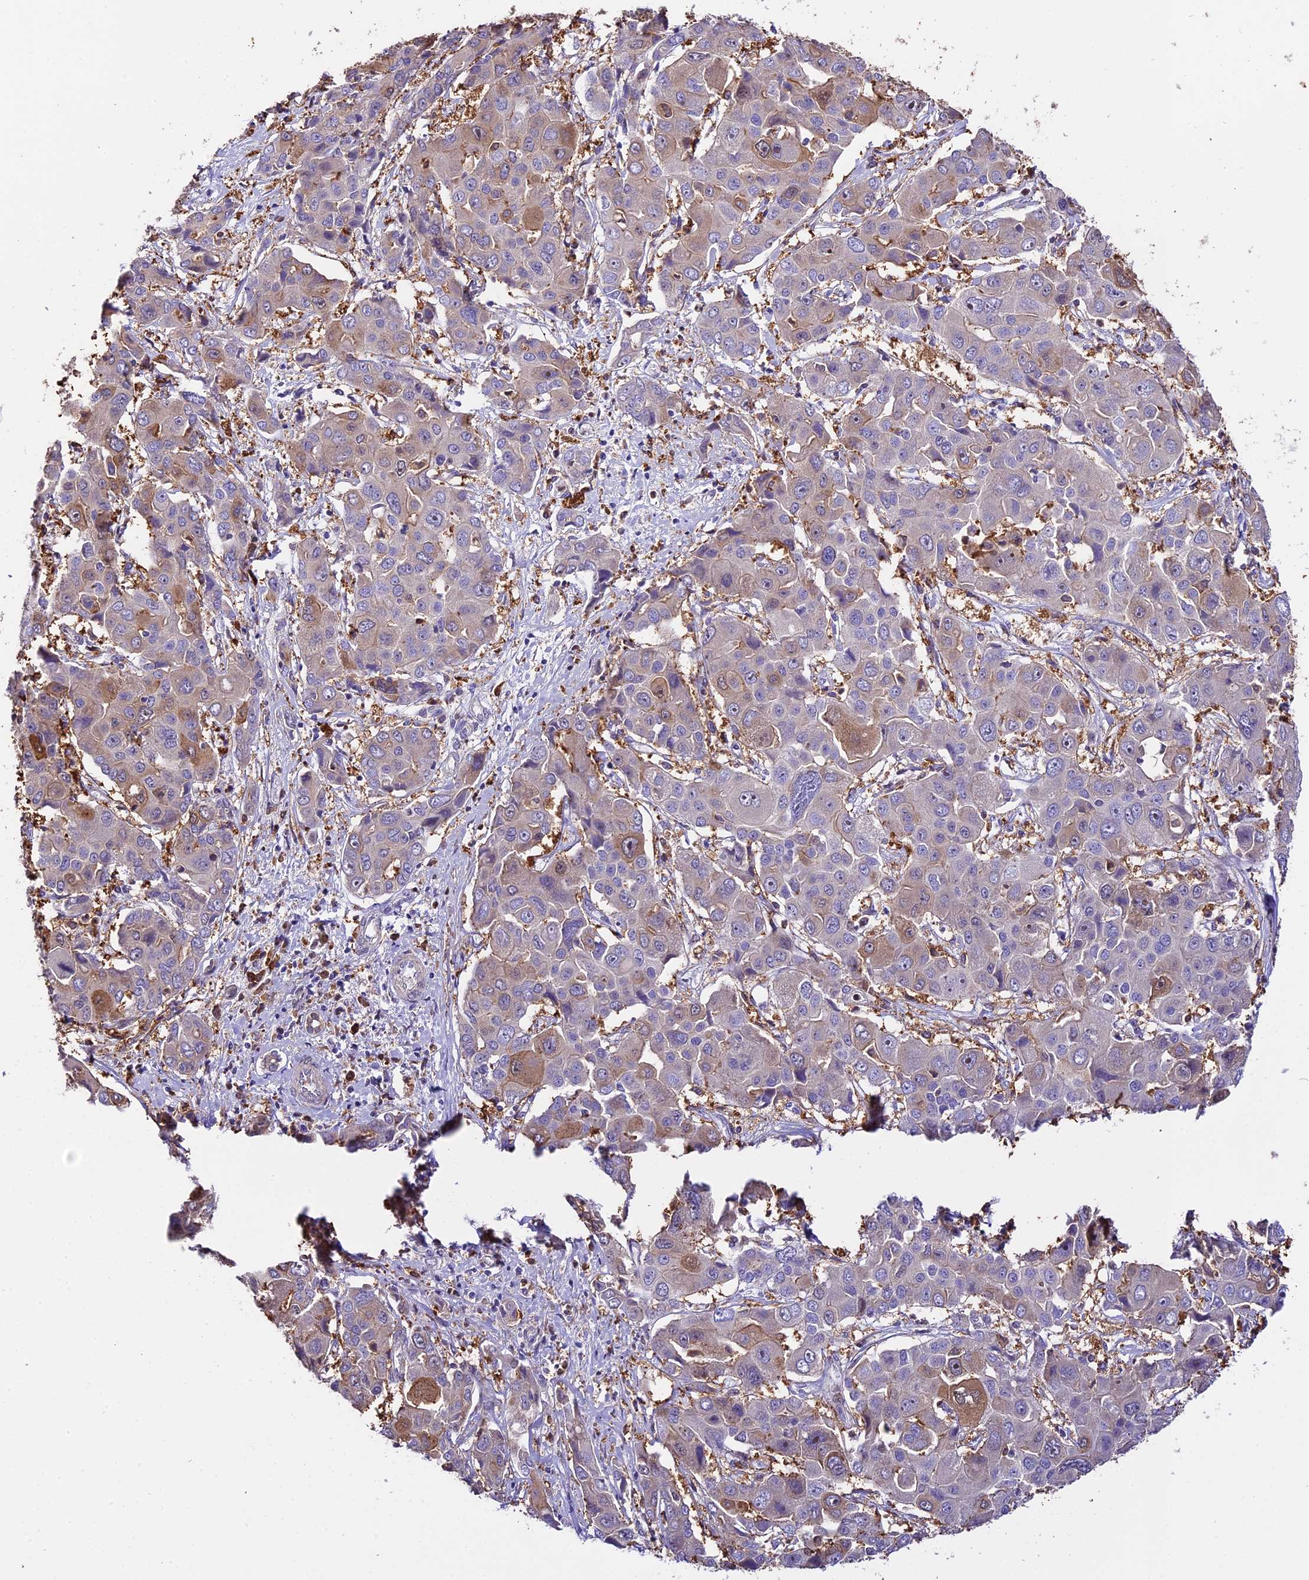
{"staining": {"intensity": "moderate", "quantity": "<25%", "location": "cytoplasmic/membranous"}, "tissue": "liver cancer", "cell_type": "Tumor cells", "image_type": "cancer", "snomed": [{"axis": "morphology", "description": "Cholangiocarcinoma"}, {"axis": "topography", "description": "Liver"}], "caption": "Liver cancer (cholangiocarcinoma) was stained to show a protein in brown. There is low levels of moderate cytoplasmic/membranous positivity in about <25% of tumor cells. (DAB = brown stain, brightfield microscopy at high magnification).", "gene": "HERPUD1", "patient": {"sex": "male", "age": 67}}